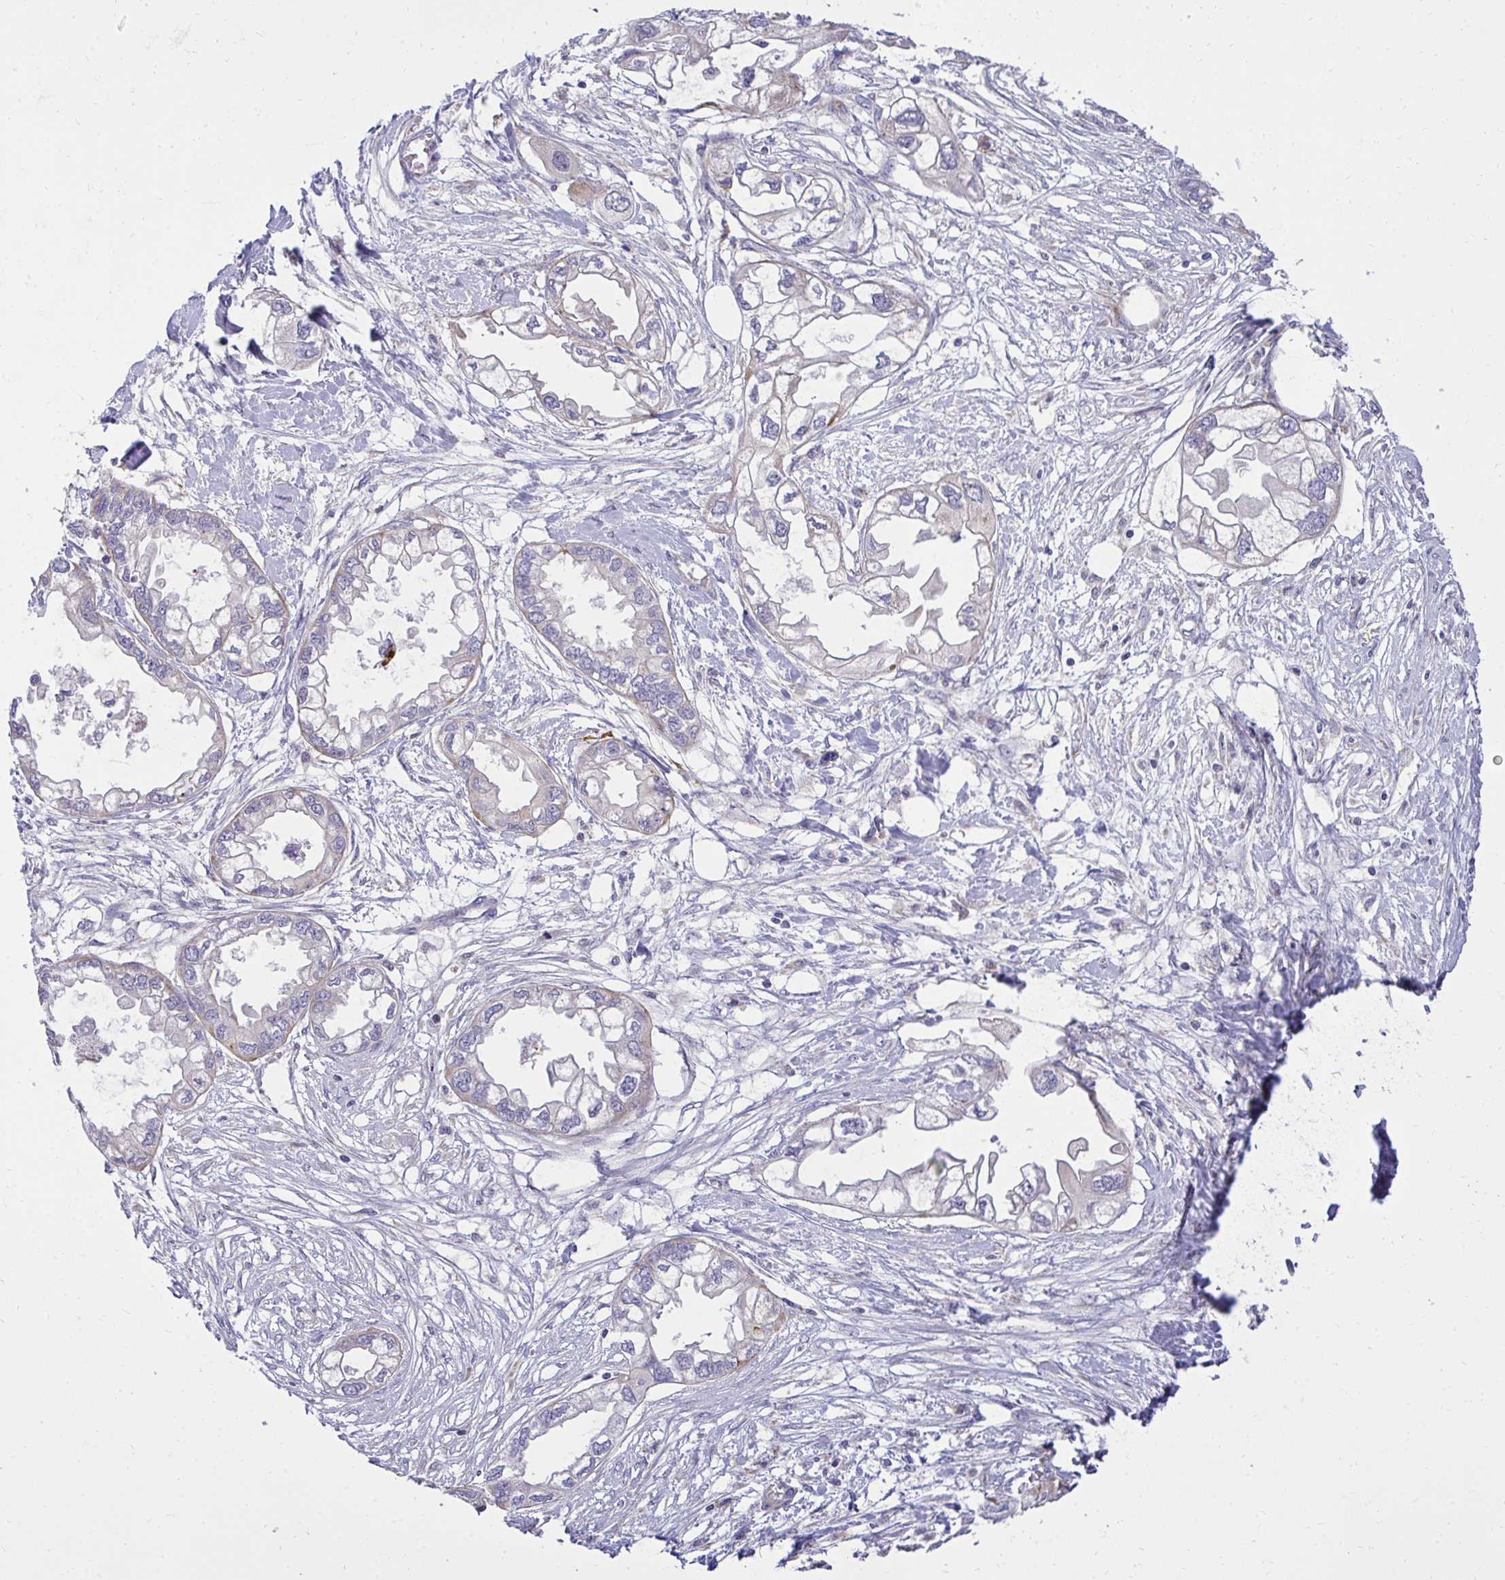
{"staining": {"intensity": "negative", "quantity": "none", "location": "none"}, "tissue": "endometrial cancer", "cell_type": "Tumor cells", "image_type": "cancer", "snomed": [{"axis": "morphology", "description": "Adenocarcinoma, NOS"}, {"axis": "morphology", "description": "Adenocarcinoma, metastatic, NOS"}, {"axis": "topography", "description": "Adipose tissue"}, {"axis": "topography", "description": "Endometrium"}], "caption": "Immunohistochemical staining of human endometrial metastatic adenocarcinoma displays no significant positivity in tumor cells.", "gene": "XAF1", "patient": {"sex": "female", "age": 67}}